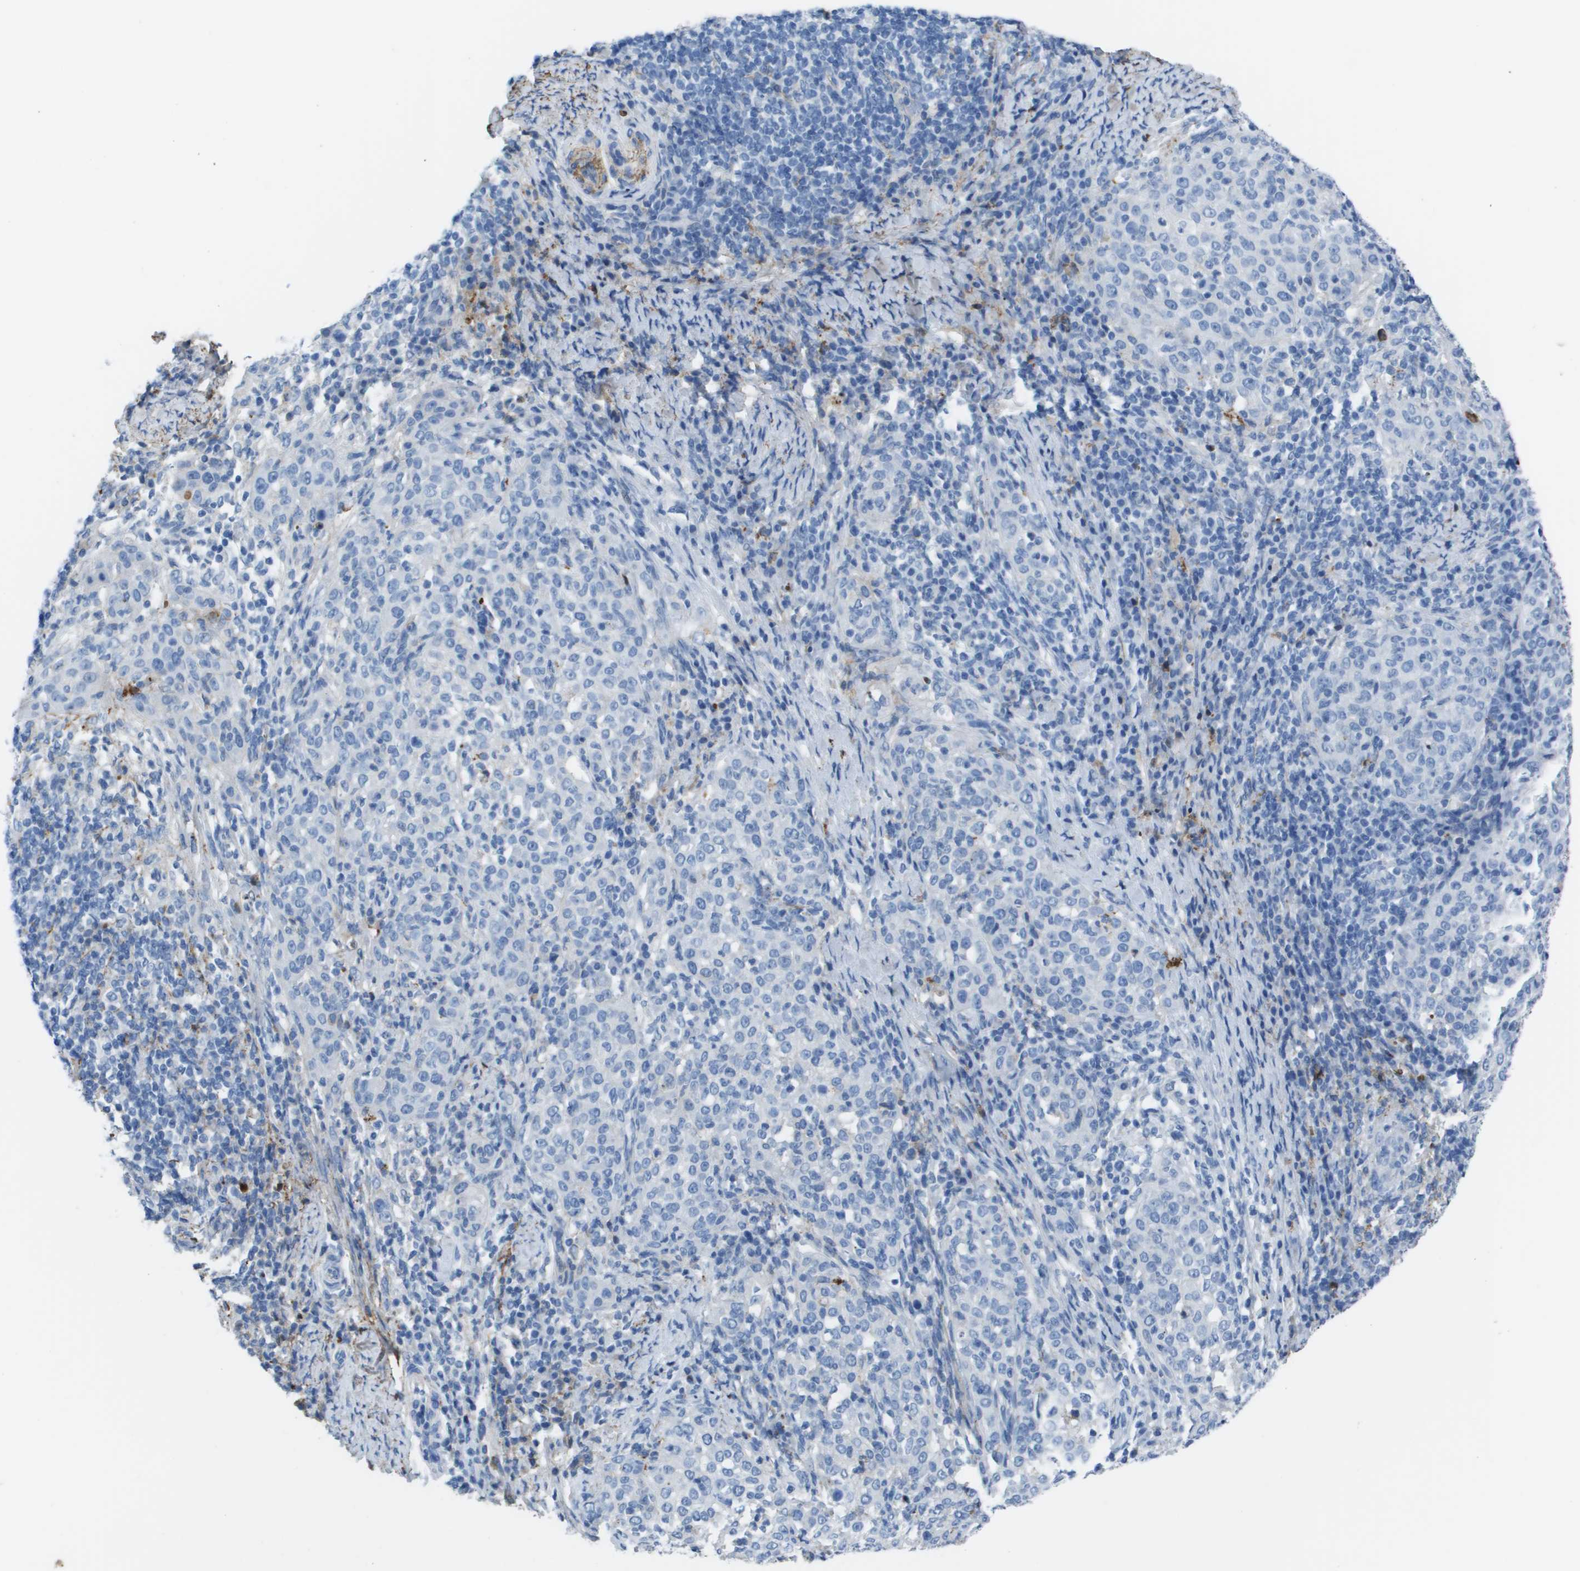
{"staining": {"intensity": "negative", "quantity": "none", "location": "none"}, "tissue": "cervical cancer", "cell_type": "Tumor cells", "image_type": "cancer", "snomed": [{"axis": "morphology", "description": "Squamous cell carcinoma, NOS"}, {"axis": "topography", "description": "Cervix"}], "caption": "Cervical squamous cell carcinoma was stained to show a protein in brown. There is no significant positivity in tumor cells.", "gene": "VTN", "patient": {"sex": "female", "age": 51}}